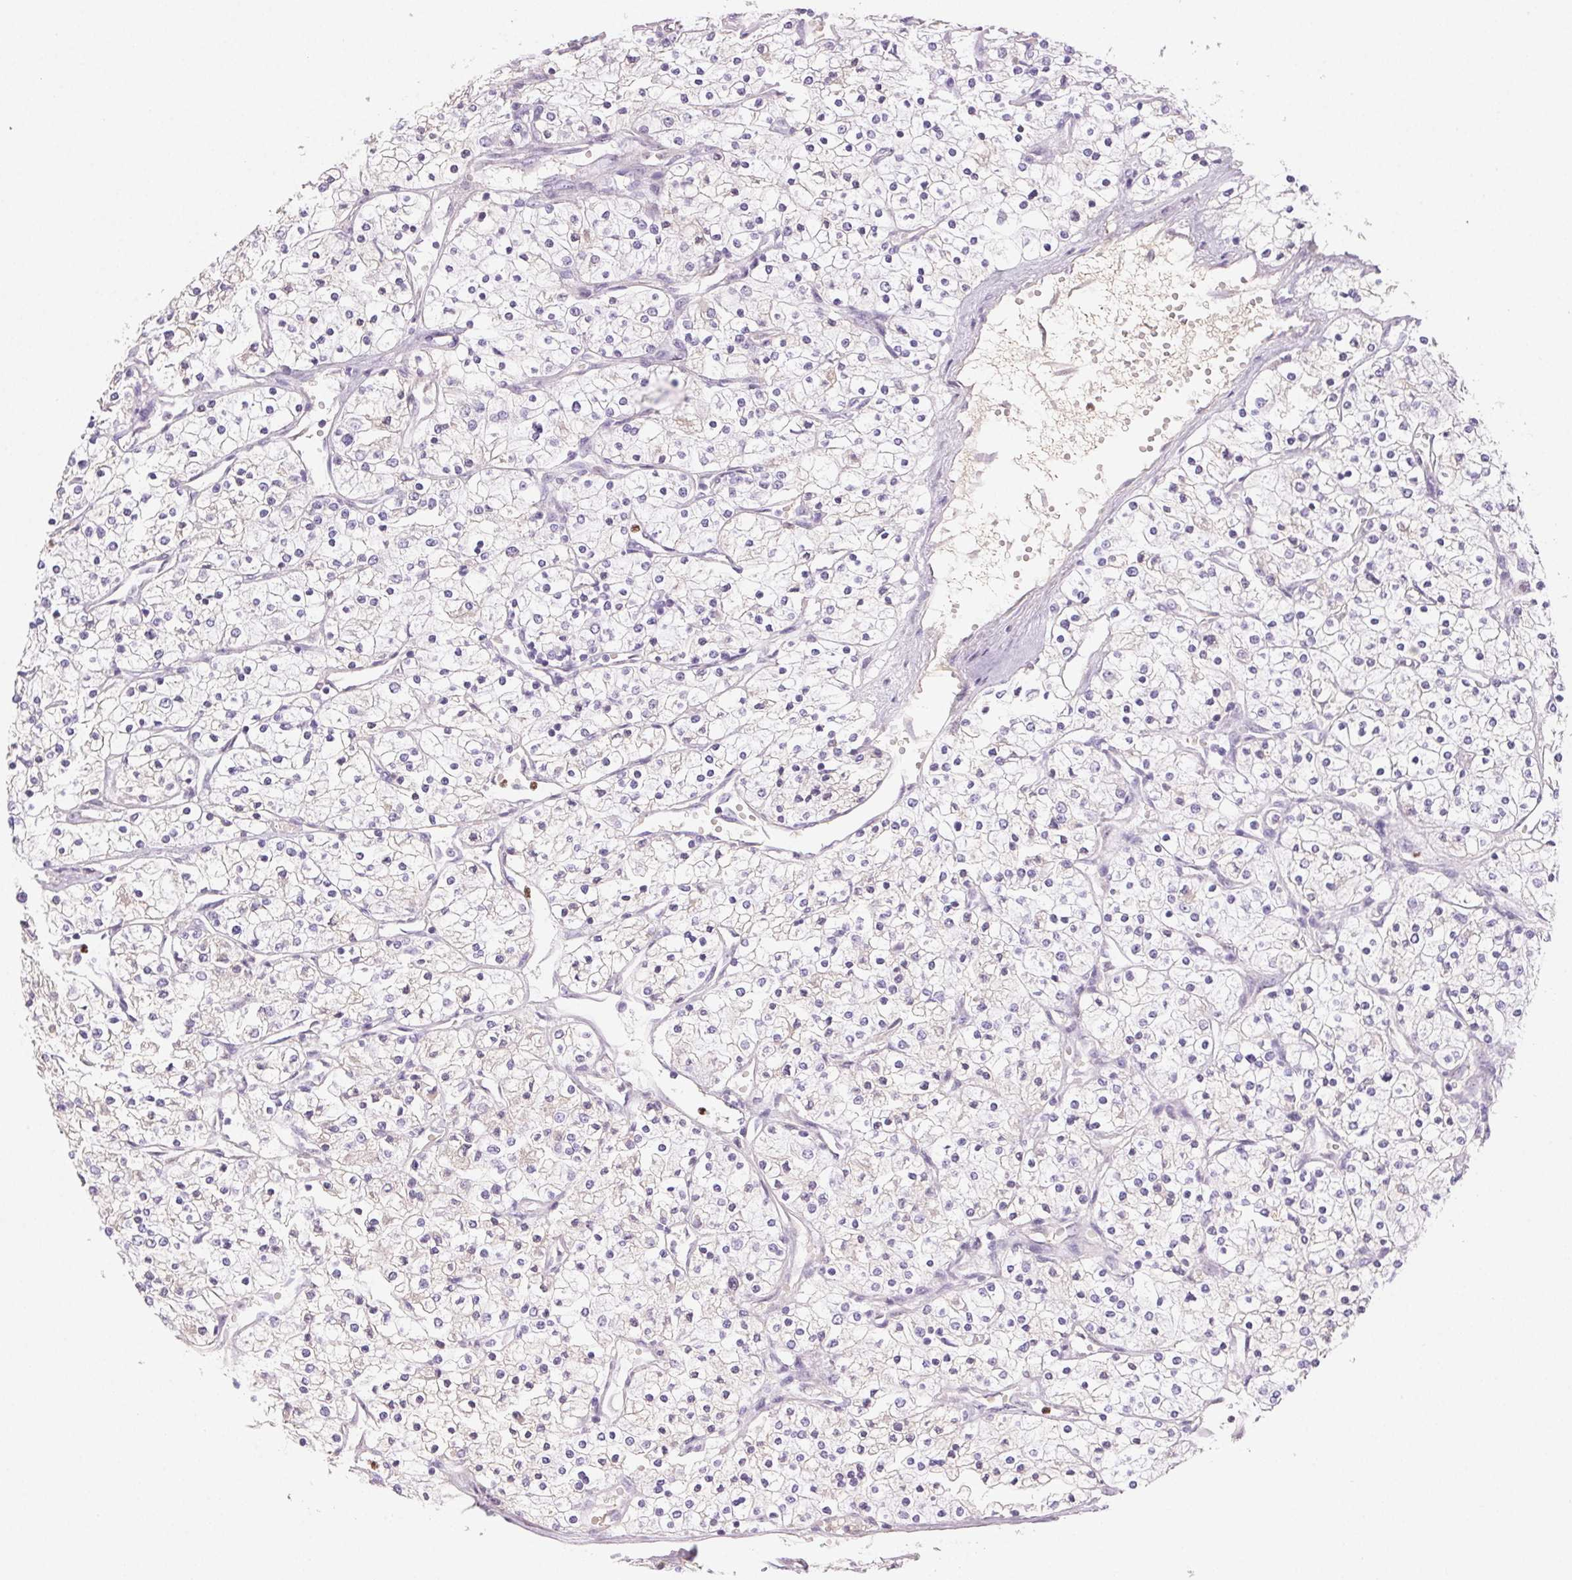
{"staining": {"intensity": "negative", "quantity": "none", "location": "none"}, "tissue": "renal cancer", "cell_type": "Tumor cells", "image_type": "cancer", "snomed": [{"axis": "morphology", "description": "Adenocarcinoma, NOS"}, {"axis": "topography", "description": "Kidney"}], "caption": "Tumor cells are negative for brown protein staining in renal cancer (adenocarcinoma).", "gene": "PADI4", "patient": {"sex": "male", "age": 80}}